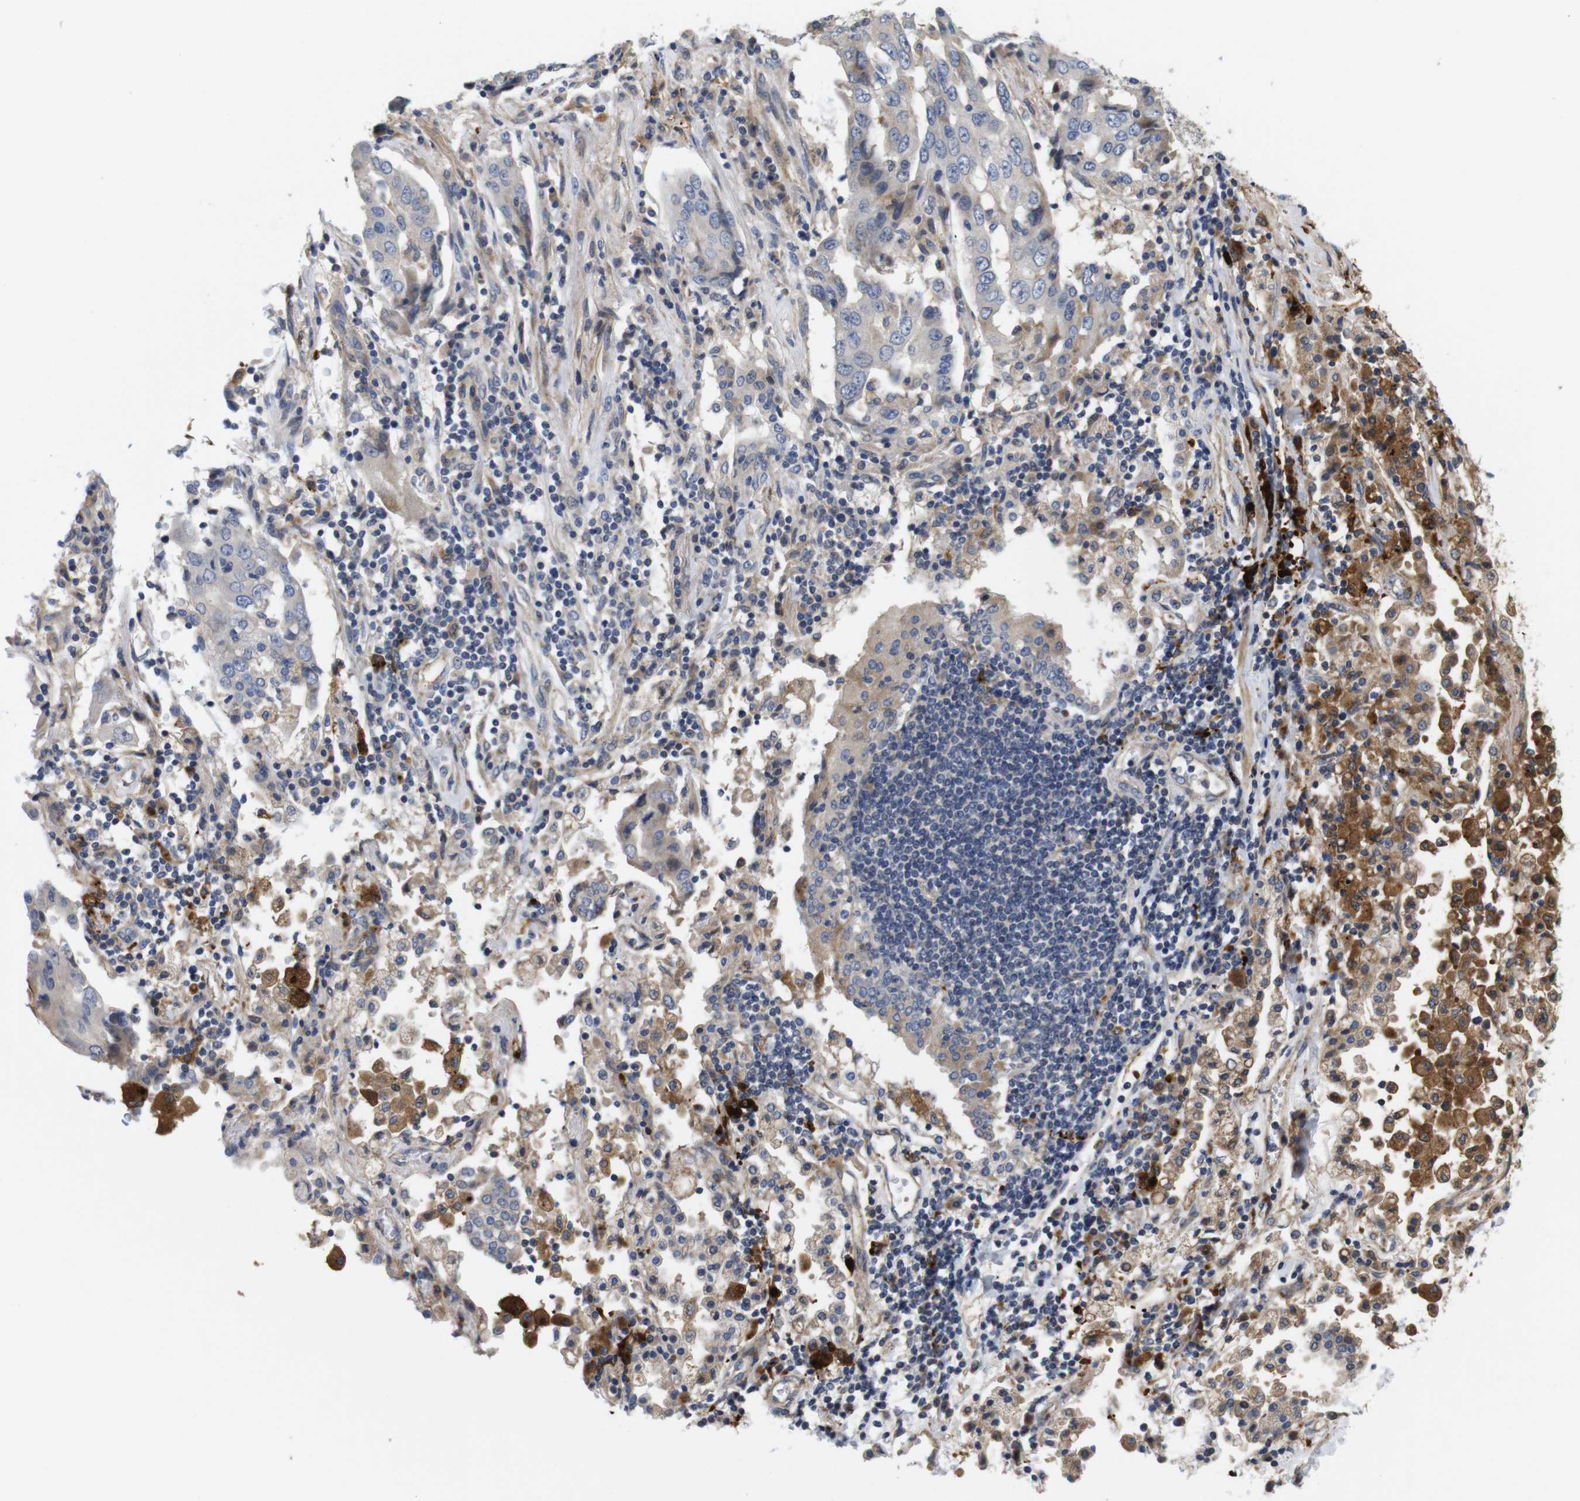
{"staining": {"intensity": "moderate", "quantity": "<25%", "location": "cytoplasmic/membranous"}, "tissue": "lung cancer", "cell_type": "Tumor cells", "image_type": "cancer", "snomed": [{"axis": "morphology", "description": "Adenocarcinoma, NOS"}, {"axis": "topography", "description": "Lung"}], "caption": "Immunohistochemistry (IHC) (DAB (3,3'-diaminobenzidine)) staining of lung cancer displays moderate cytoplasmic/membranous protein expression in approximately <25% of tumor cells. The staining was performed using DAB, with brown indicating positive protein expression. Nuclei are stained blue with hematoxylin.", "gene": "SPRY3", "patient": {"sex": "female", "age": 65}}